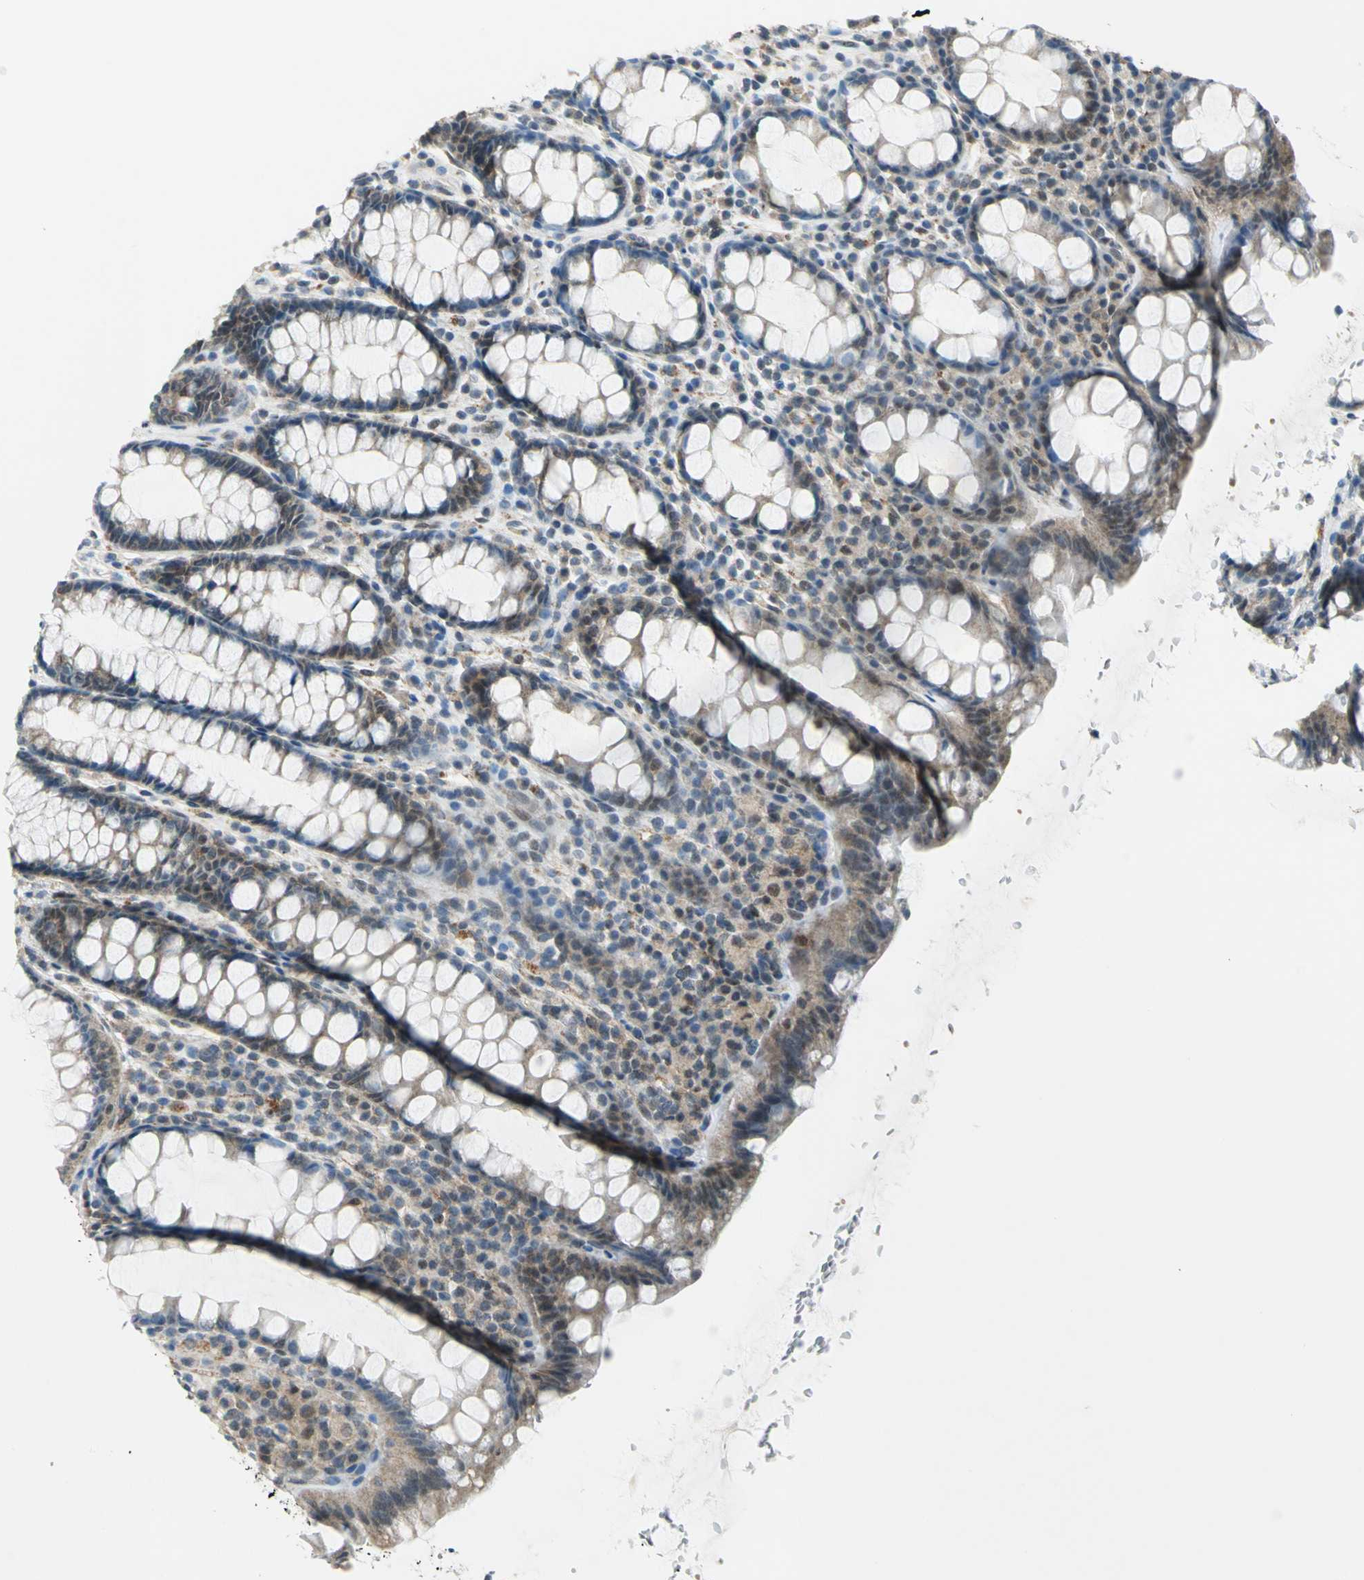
{"staining": {"intensity": "weak", "quantity": "25%-75%", "location": "cytoplasmic/membranous"}, "tissue": "rectum", "cell_type": "Glandular cells", "image_type": "normal", "snomed": [{"axis": "morphology", "description": "Normal tissue, NOS"}, {"axis": "topography", "description": "Rectum"}], "caption": "Weak cytoplasmic/membranous positivity for a protein is seen in approximately 25%-75% of glandular cells of benign rectum using immunohistochemistry (IHC).", "gene": "PIN1", "patient": {"sex": "male", "age": 92}}